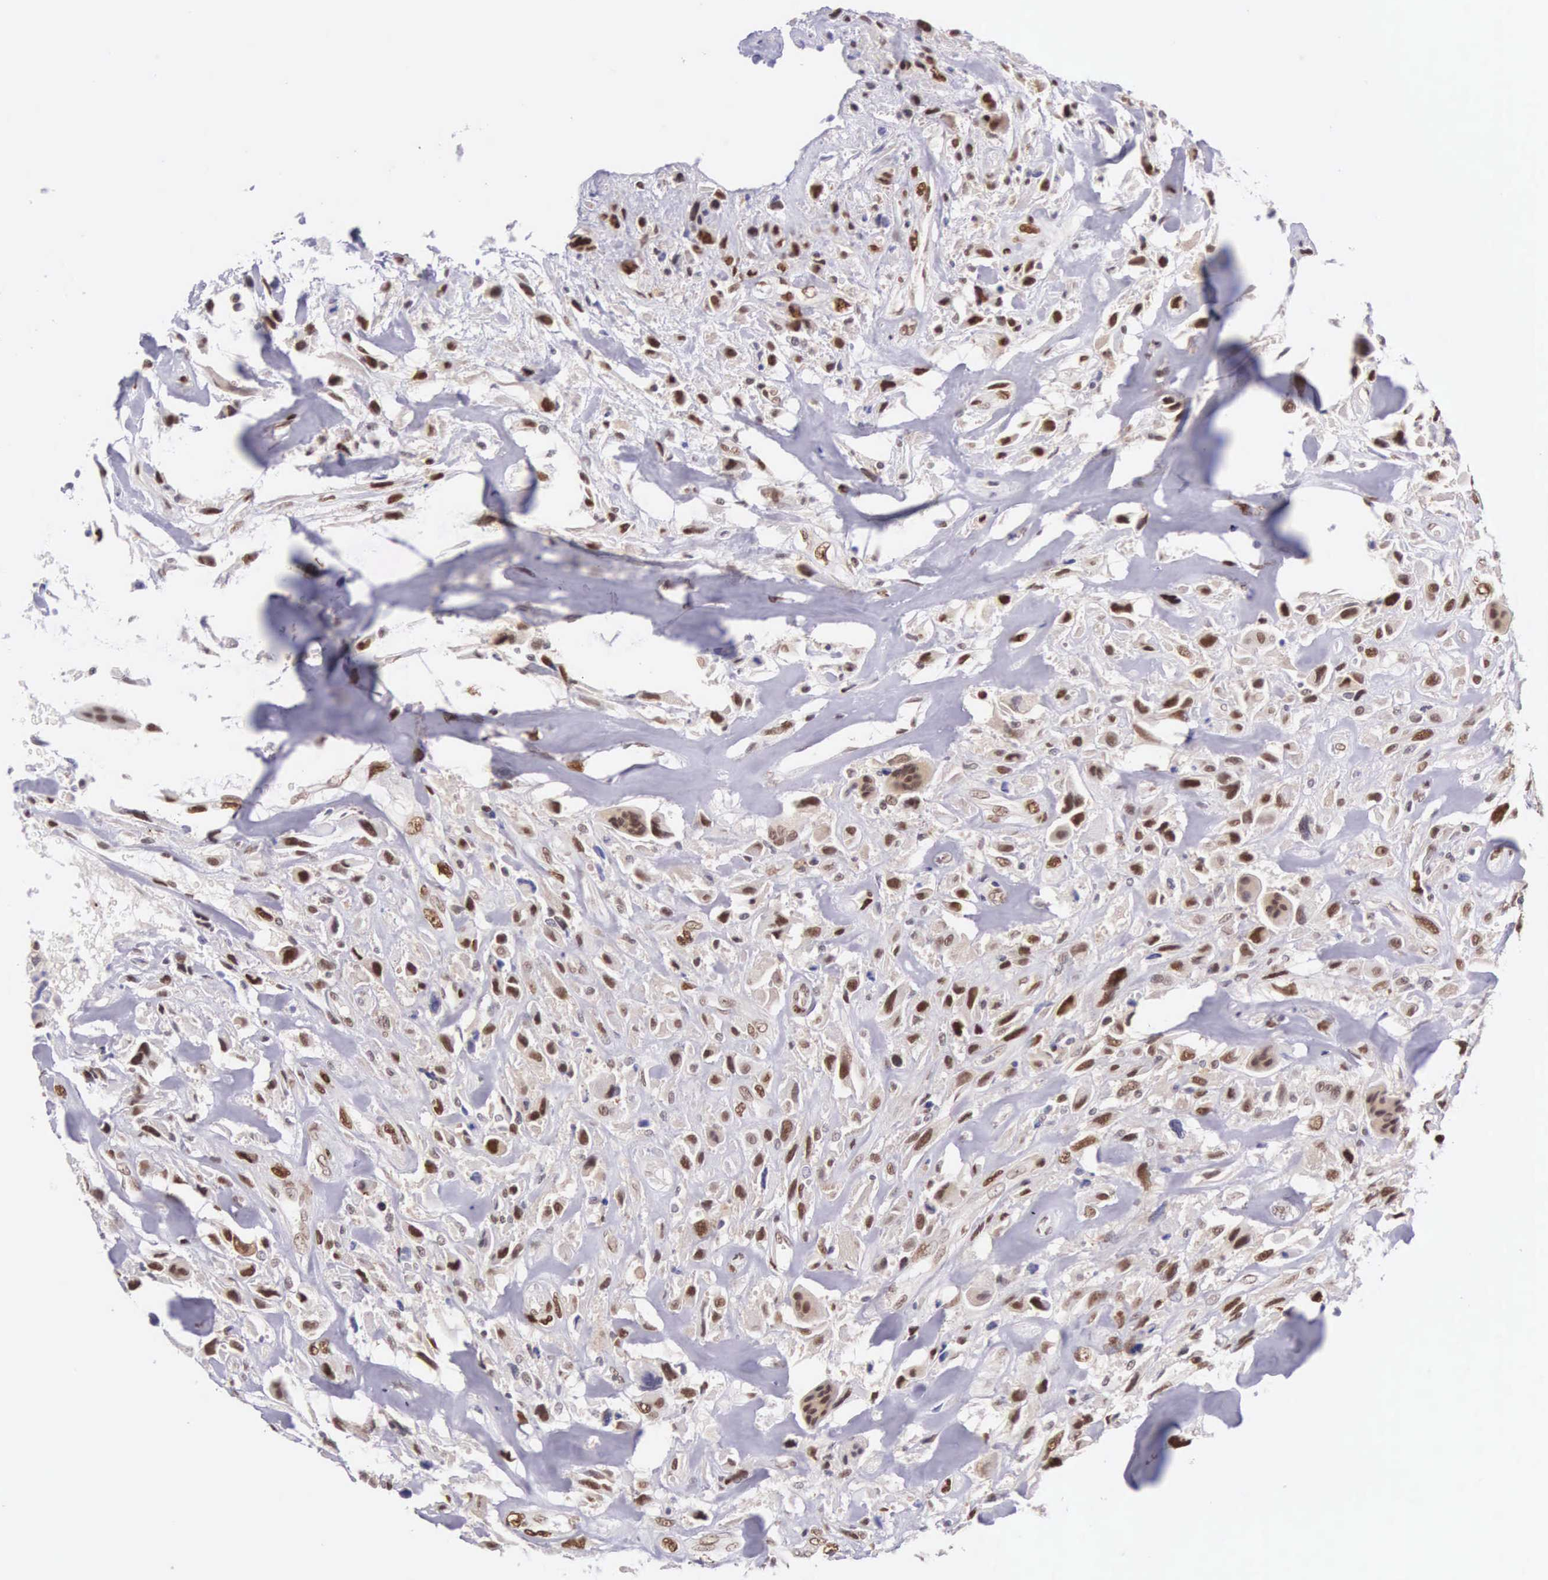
{"staining": {"intensity": "moderate", "quantity": "25%-75%", "location": "nuclear"}, "tissue": "breast cancer", "cell_type": "Tumor cells", "image_type": "cancer", "snomed": [{"axis": "morphology", "description": "Neoplasm, malignant, NOS"}, {"axis": "topography", "description": "Breast"}], "caption": "High-power microscopy captured an immunohistochemistry photomicrograph of breast cancer (malignant neoplasm), revealing moderate nuclear staining in about 25%-75% of tumor cells.", "gene": "CCDC117", "patient": {"sex": "female", "age": 50}}